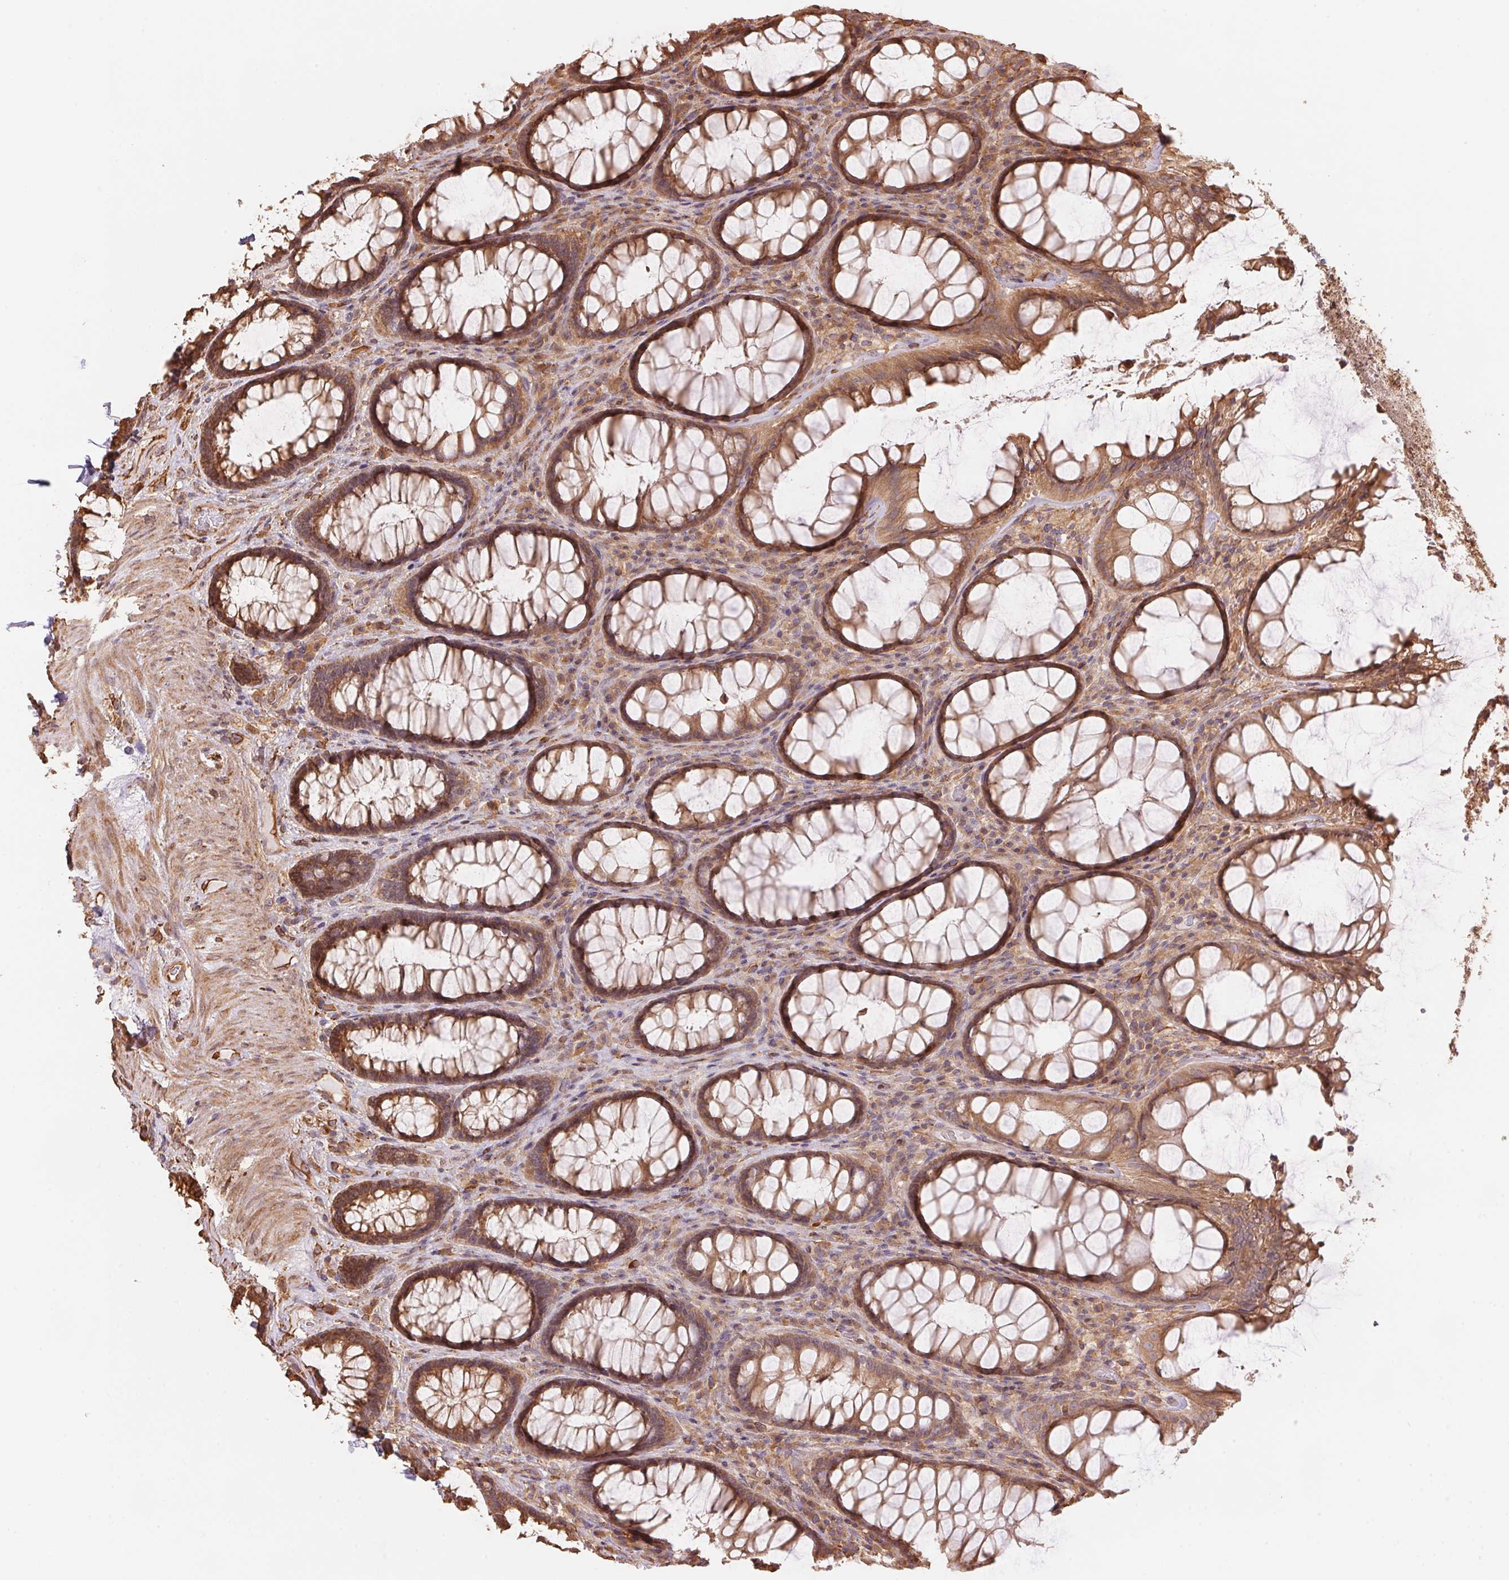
{"staining": {"intensity": "weak", "quantity": ">75%", "location": "cytoplasmic/membranous"}, "tissue": "rectum", "cell_type": "Glandular cells", "image_type": "normal", "snomed": [{"axis": "morphology", "description": "Normal tissue, NOS"}, {"axis": "topography", "description": "Rectum"}], "caption": "DAB (3,3'-diaminobenzidine) immunohistochemical staining of benign human rectum shows weak cytoplasmic/membranous protein staining in approximately >75% of glandular cells. The protein is shown in brown color, while the nuclei are stained blue.", "gene": "C6orf163", "patient": {"sex": "male", "age": 72}}